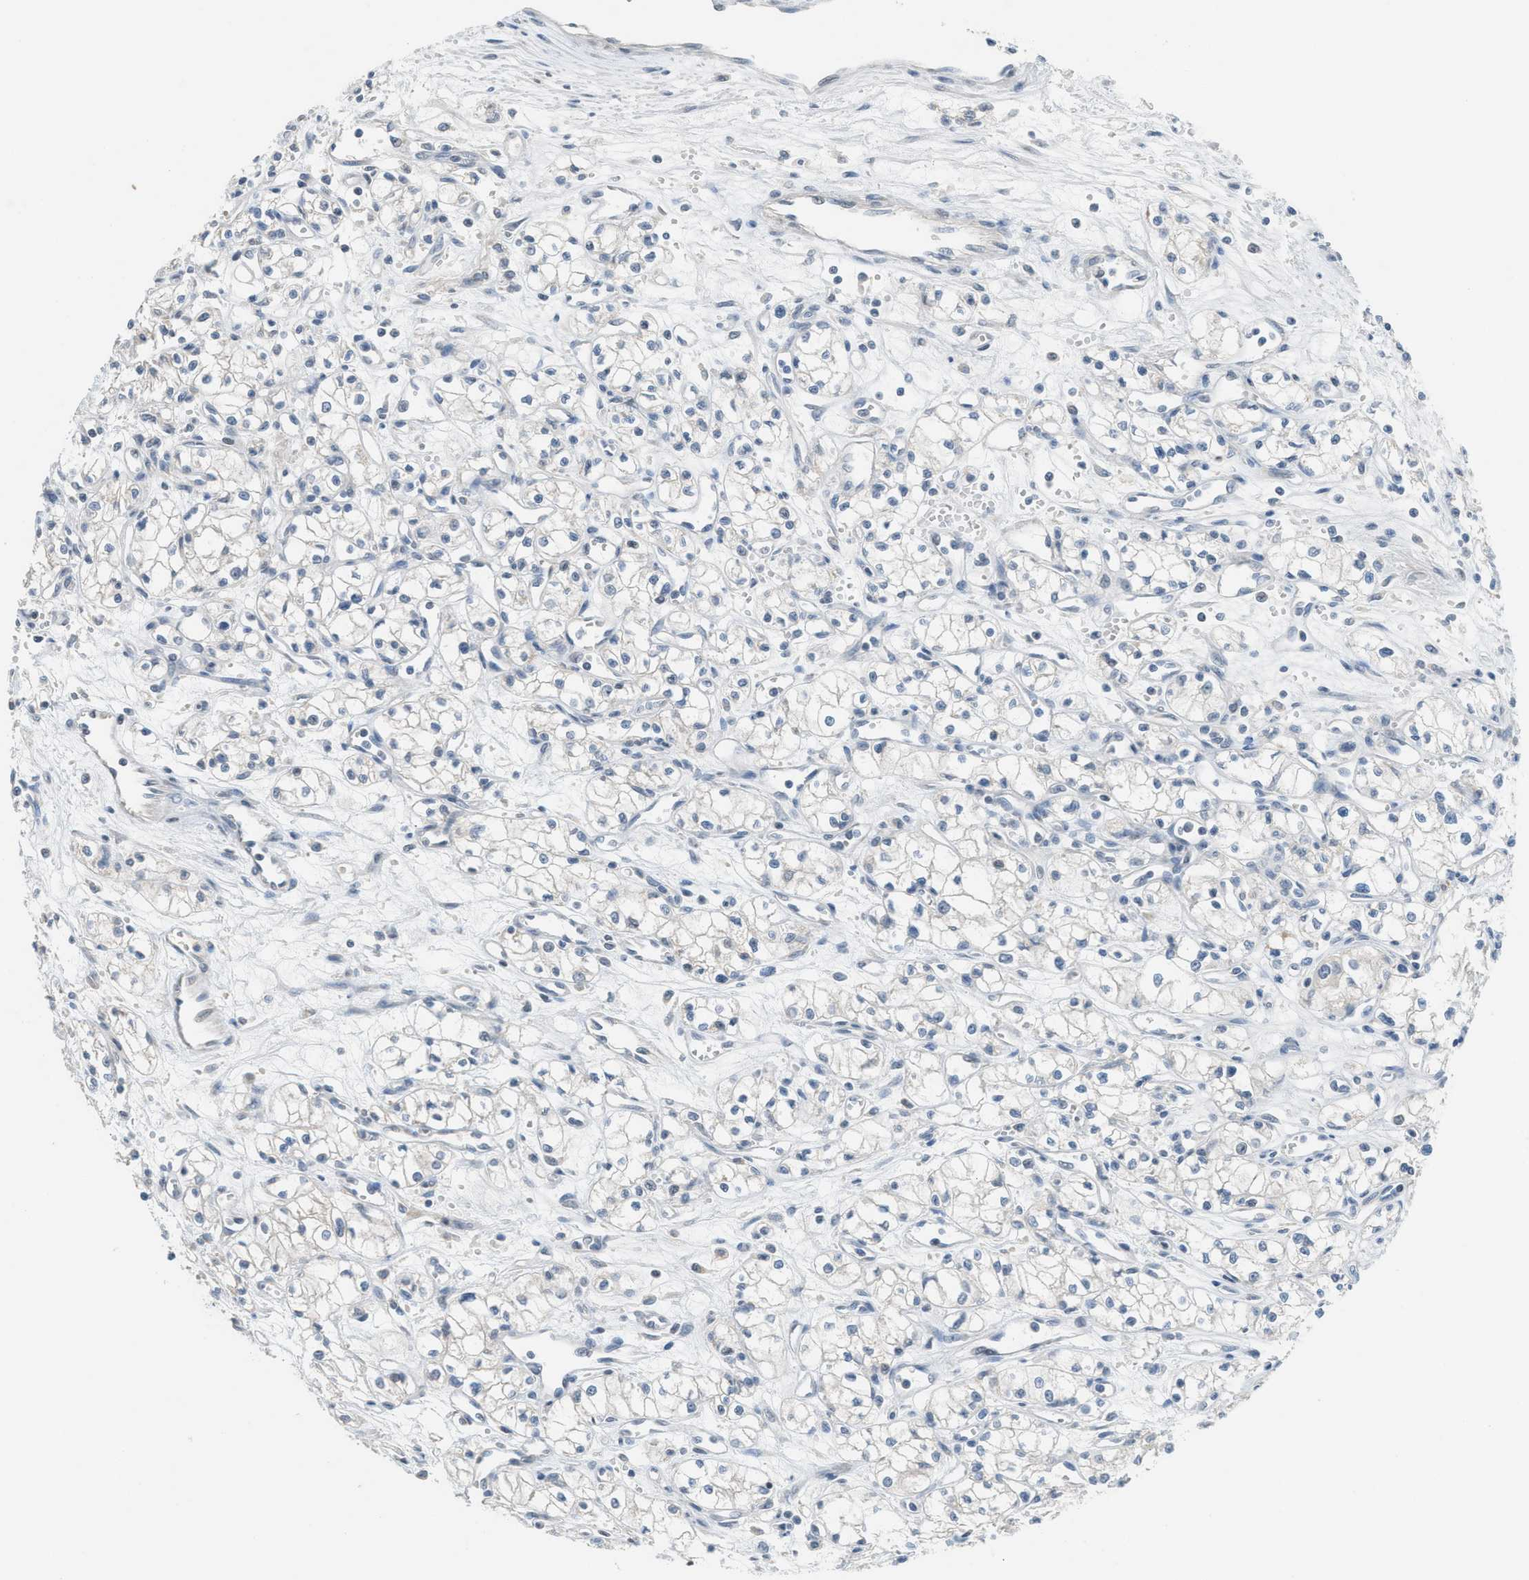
{"staining": {"intensity": "negative", "quantity": "none", "location": "none"}, "tissue": "renal cancer", "cell_type": "Tumor cells", "image_type": "cancer", "snomed": [{"axis": "morphology", "description": "Normal tissue, NOS"}, {"axis": "morphology", "description": "Adenocarcinoma, NOS"}, {"axis": "topography", "description": "Kidney"}], "caption": "Human renal cancer (adenocarcinoma) stained for a protein using immunohistochemistry (IHC) shows no staining in tumor cells.", "gene": "TXNDC2", "patient": {"sex": "male", "age": 59}}